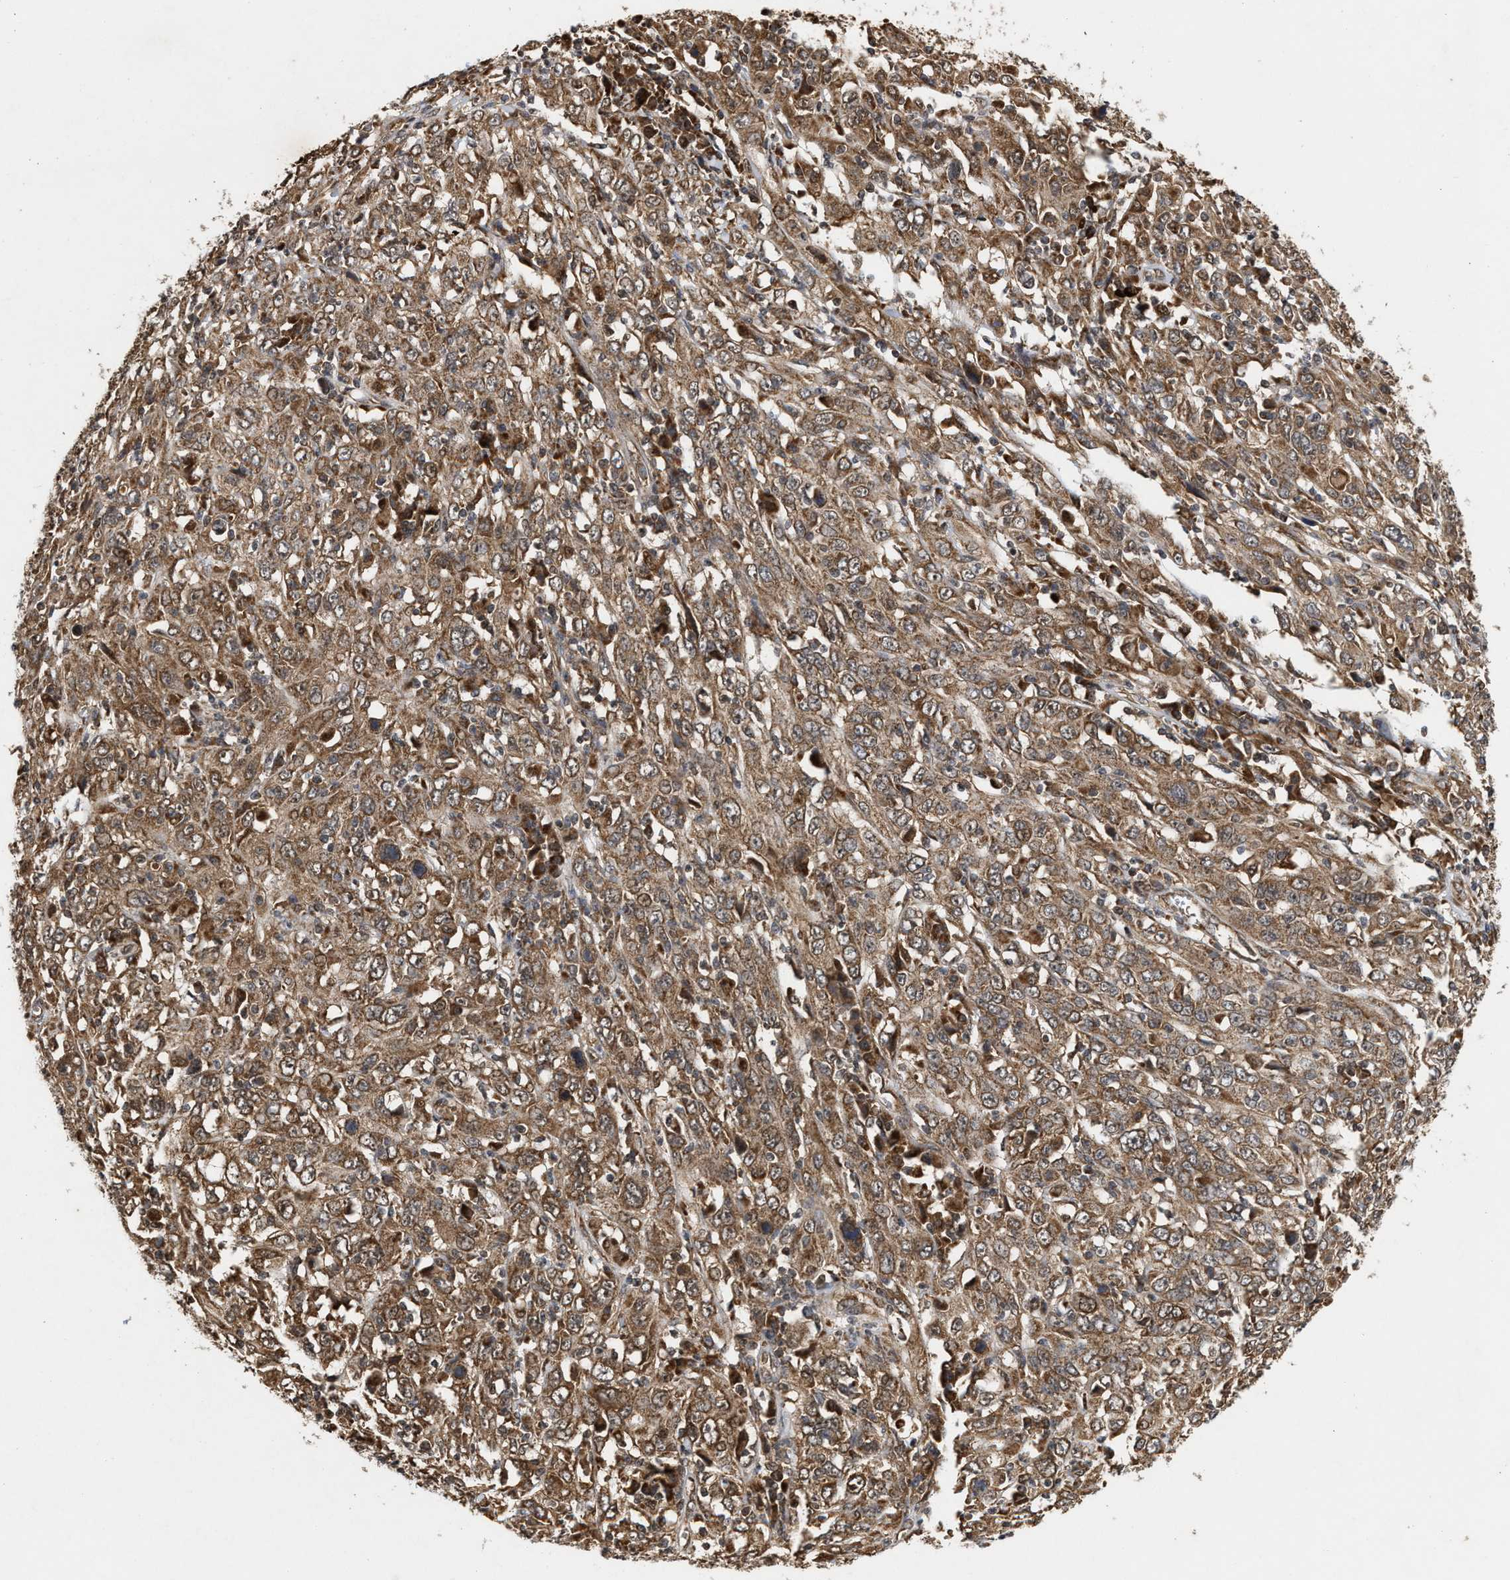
{"staining": {"intensity": "moderate", "quantity": ">75%", "location": "cytoplasmic/membranous"}, "tissue": "cervical cancer", "cell_type": "Tumor cells", "image_type": "cancer", "snomed": [{"axis": "morphology", "description": "Squamous cell carcinoma, NOS"}, {"axis": "topography", "description": "Cervix"}], "caption": "An image of human cervical cancer stained for a protein reveals moderate cytoplasmic/membranous brown staining in tumor cells.", "gene": "CFLAR", "patient": {"sex": "female", "age": 46}}